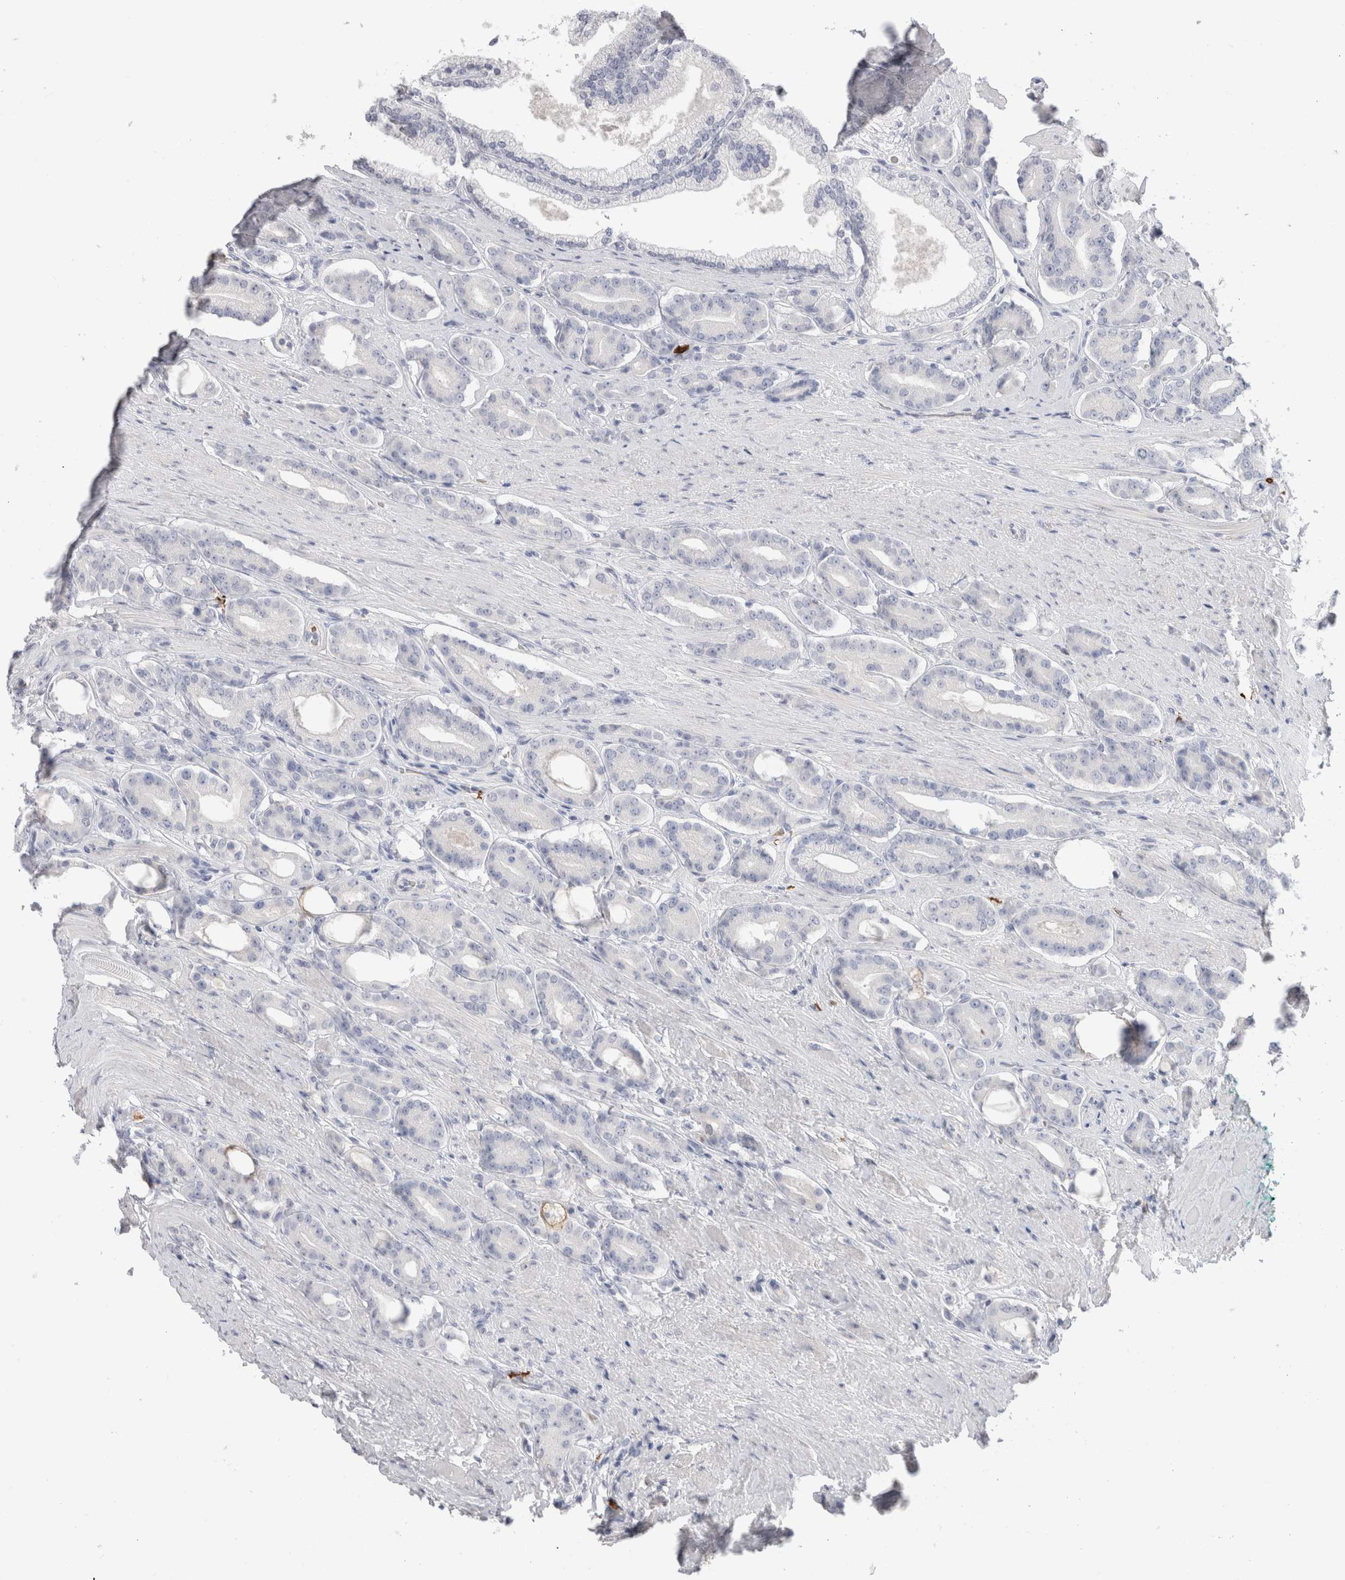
{"staining": {"intensity": "negative", "quantity": "none", "location": "none"}, "tissue": "prostate cancer", "cell_type": "Tumor cells", "image_type": "cancer", "snomed": [{"axis": "morphology", "description": "Adenocarcinoma, High grade"}, {"axis": "topography", "description": "Prostate"}], "caption": "An immunohistochemistry (IHC) histopathology image of prostate cancer (high-grade adenocarcinoma) is shown. There is no staining in tumor cells of prostate cancer (high-grade adenocarcinoma).", "gene": "CD38", "patient": {"sex": "male", "age": 71}}